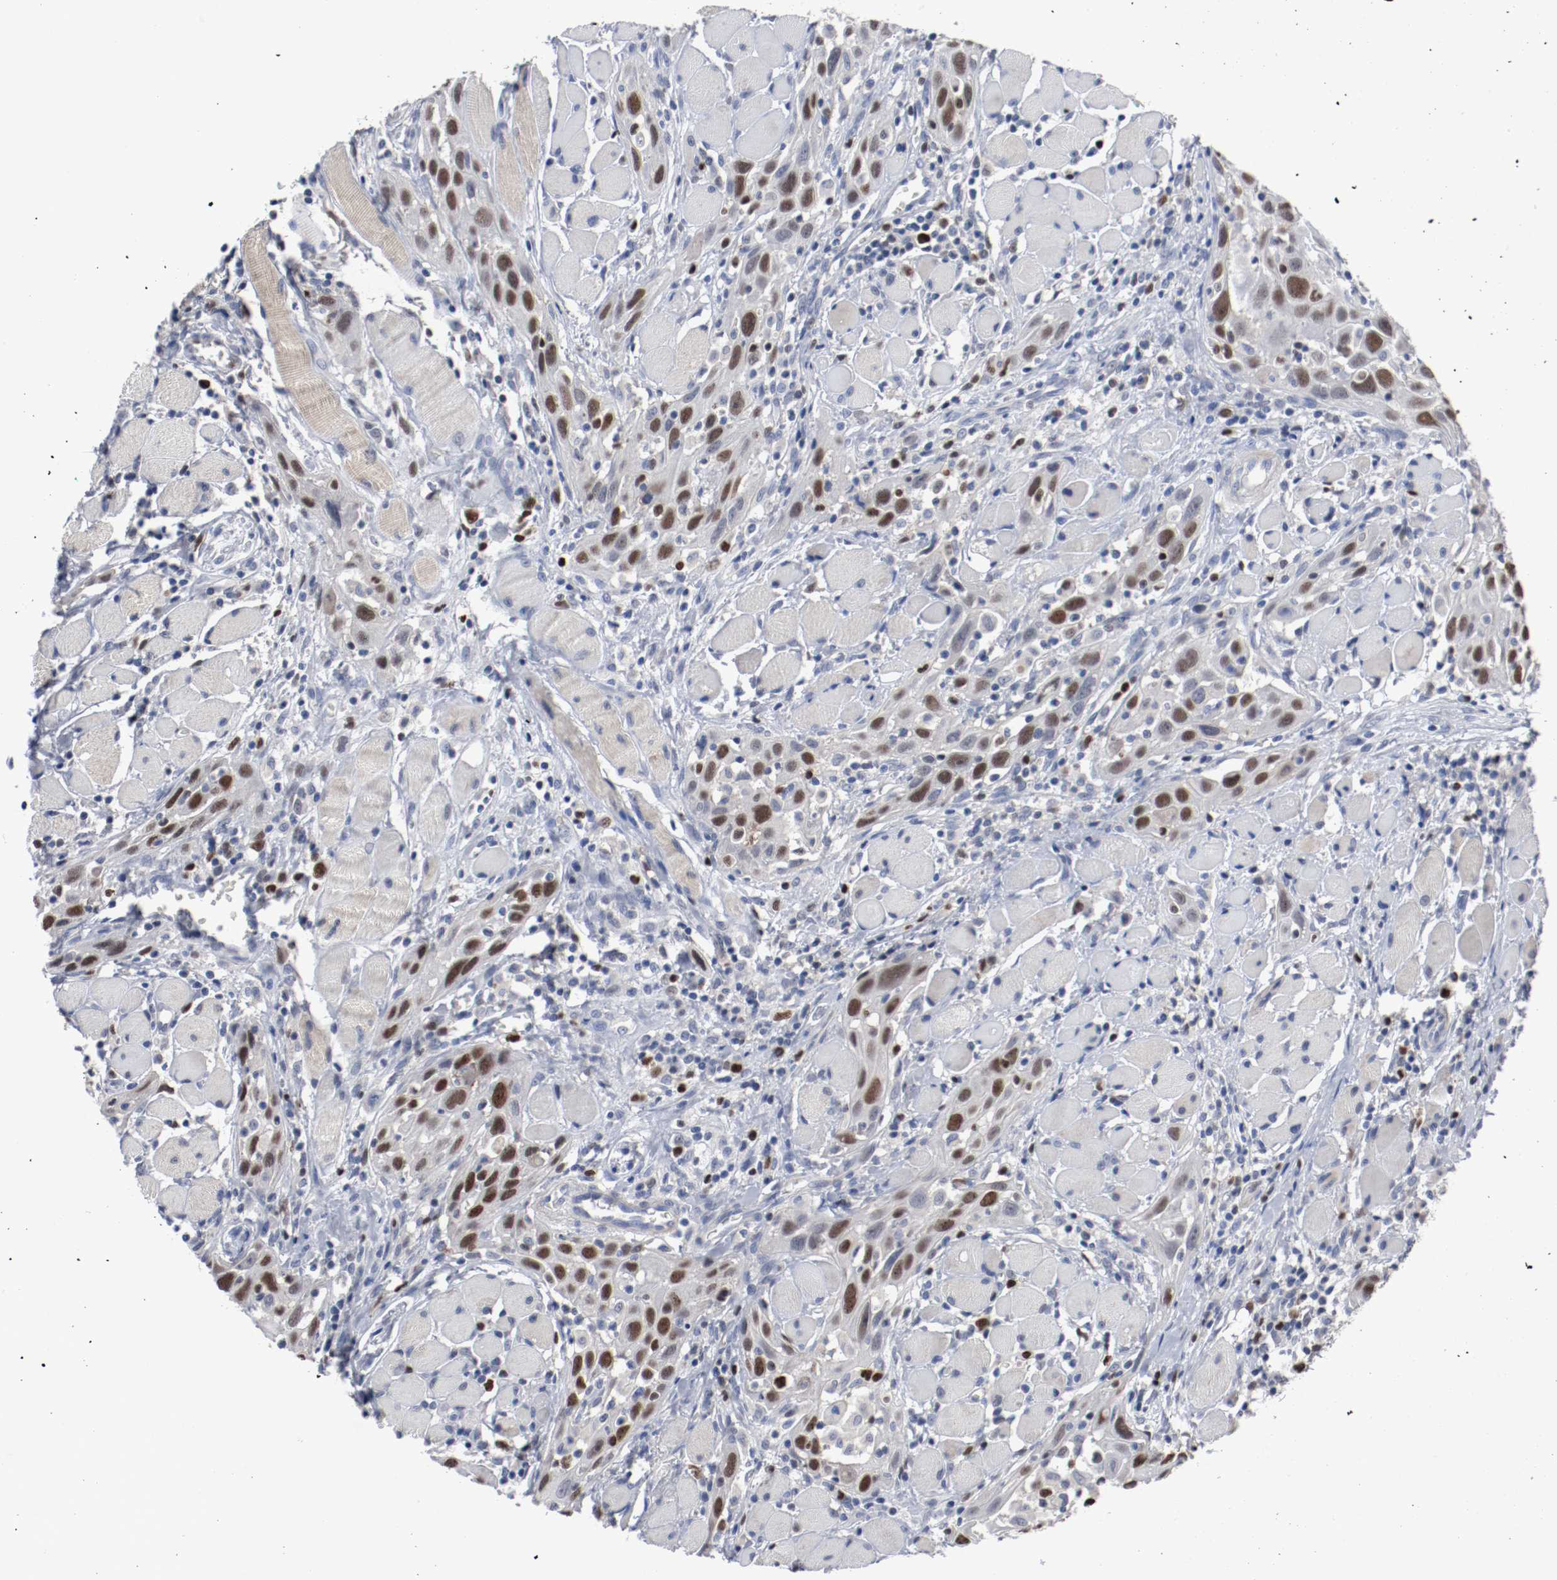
{"staining": {"intensity": "strong", "quantity": "<25%", "location": "nuclear"}, "tissue": "head and neck cancer", "cell_type": "Tumor cells", "image_type": "cancer", "snomed": [{"axis": "morphology", "description": "Squamous cell carcinoma, NOS"}, {"axis": "topography", "description": "Oral tissue"}, {"axis": "topography", "description": "Head-Neck"}], "caption": "Protein staining of head and neck squamous cell carcinoma tissue exhibits strong nuclear staining in approximately <25% of tumor cells. (DAB (3,3'-diaminobenzidine) IHC, brown staining for protein, blue staining for nuclei).", "gene": "MCM6", "patient": {"sex": "female", "age": 50}}